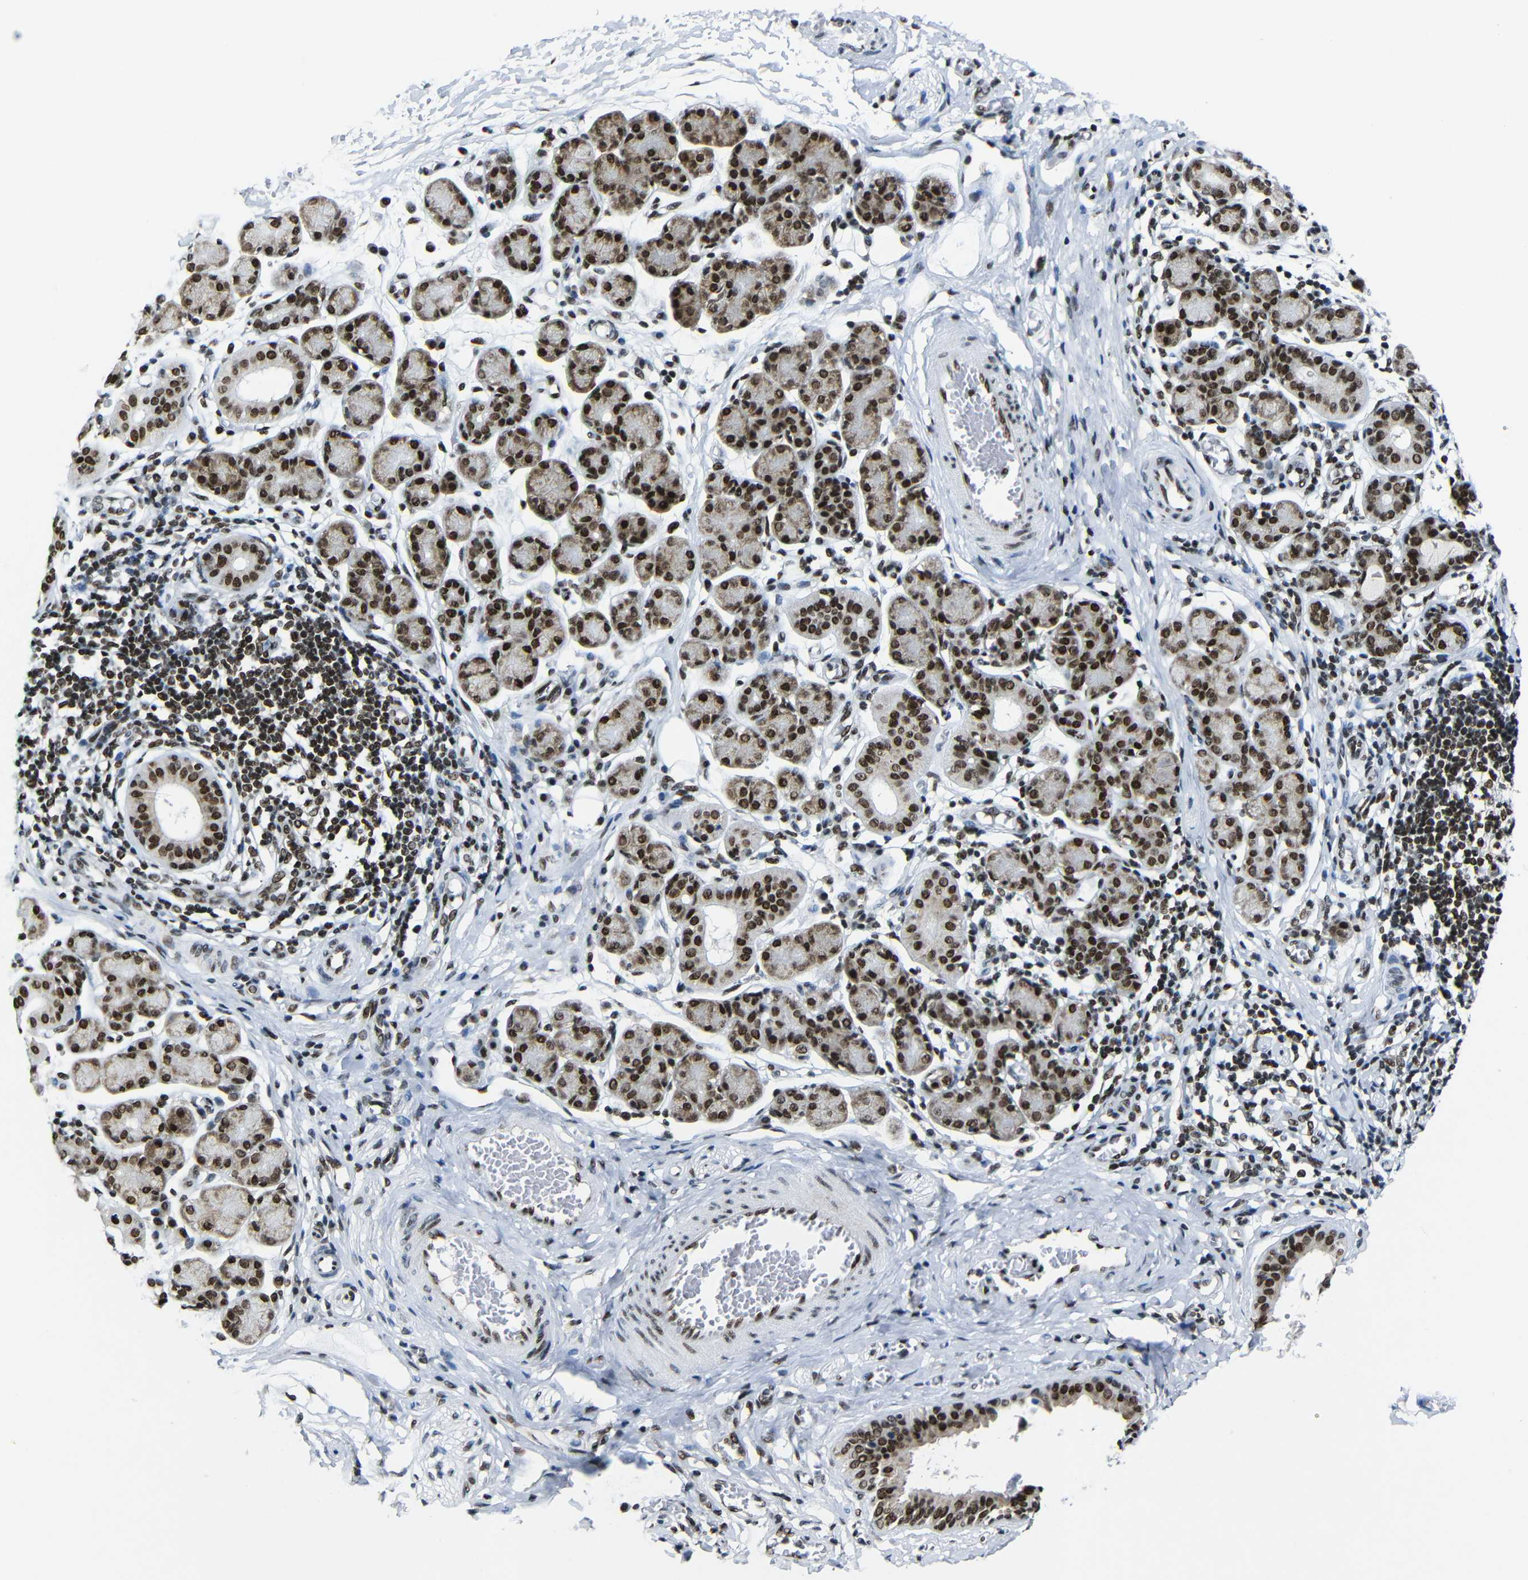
{"staining": {"intensity": "strong", "quantity": ">75%", "location": "nuclear"}, "tissue": "salivary gland", "cell_type": "Glandular cells", "image_type": "normal", "snomed": [{"axis": "morphology", "description": "Normal tissue, NOS"}, {"axis": "morphology", "description": "Inflammation, NOS"}, {"axis": "topography", "description": "Lymph node"}, {"axis": "topography", "description": "Salivary gland"}], "caption": "Protein analysis of normal salivary gland demonstrates strong nuclear expression in approximately >75% of glandular cells.", "gene": "PTBP1", "patient": {"sex": "male", "age": 3}}